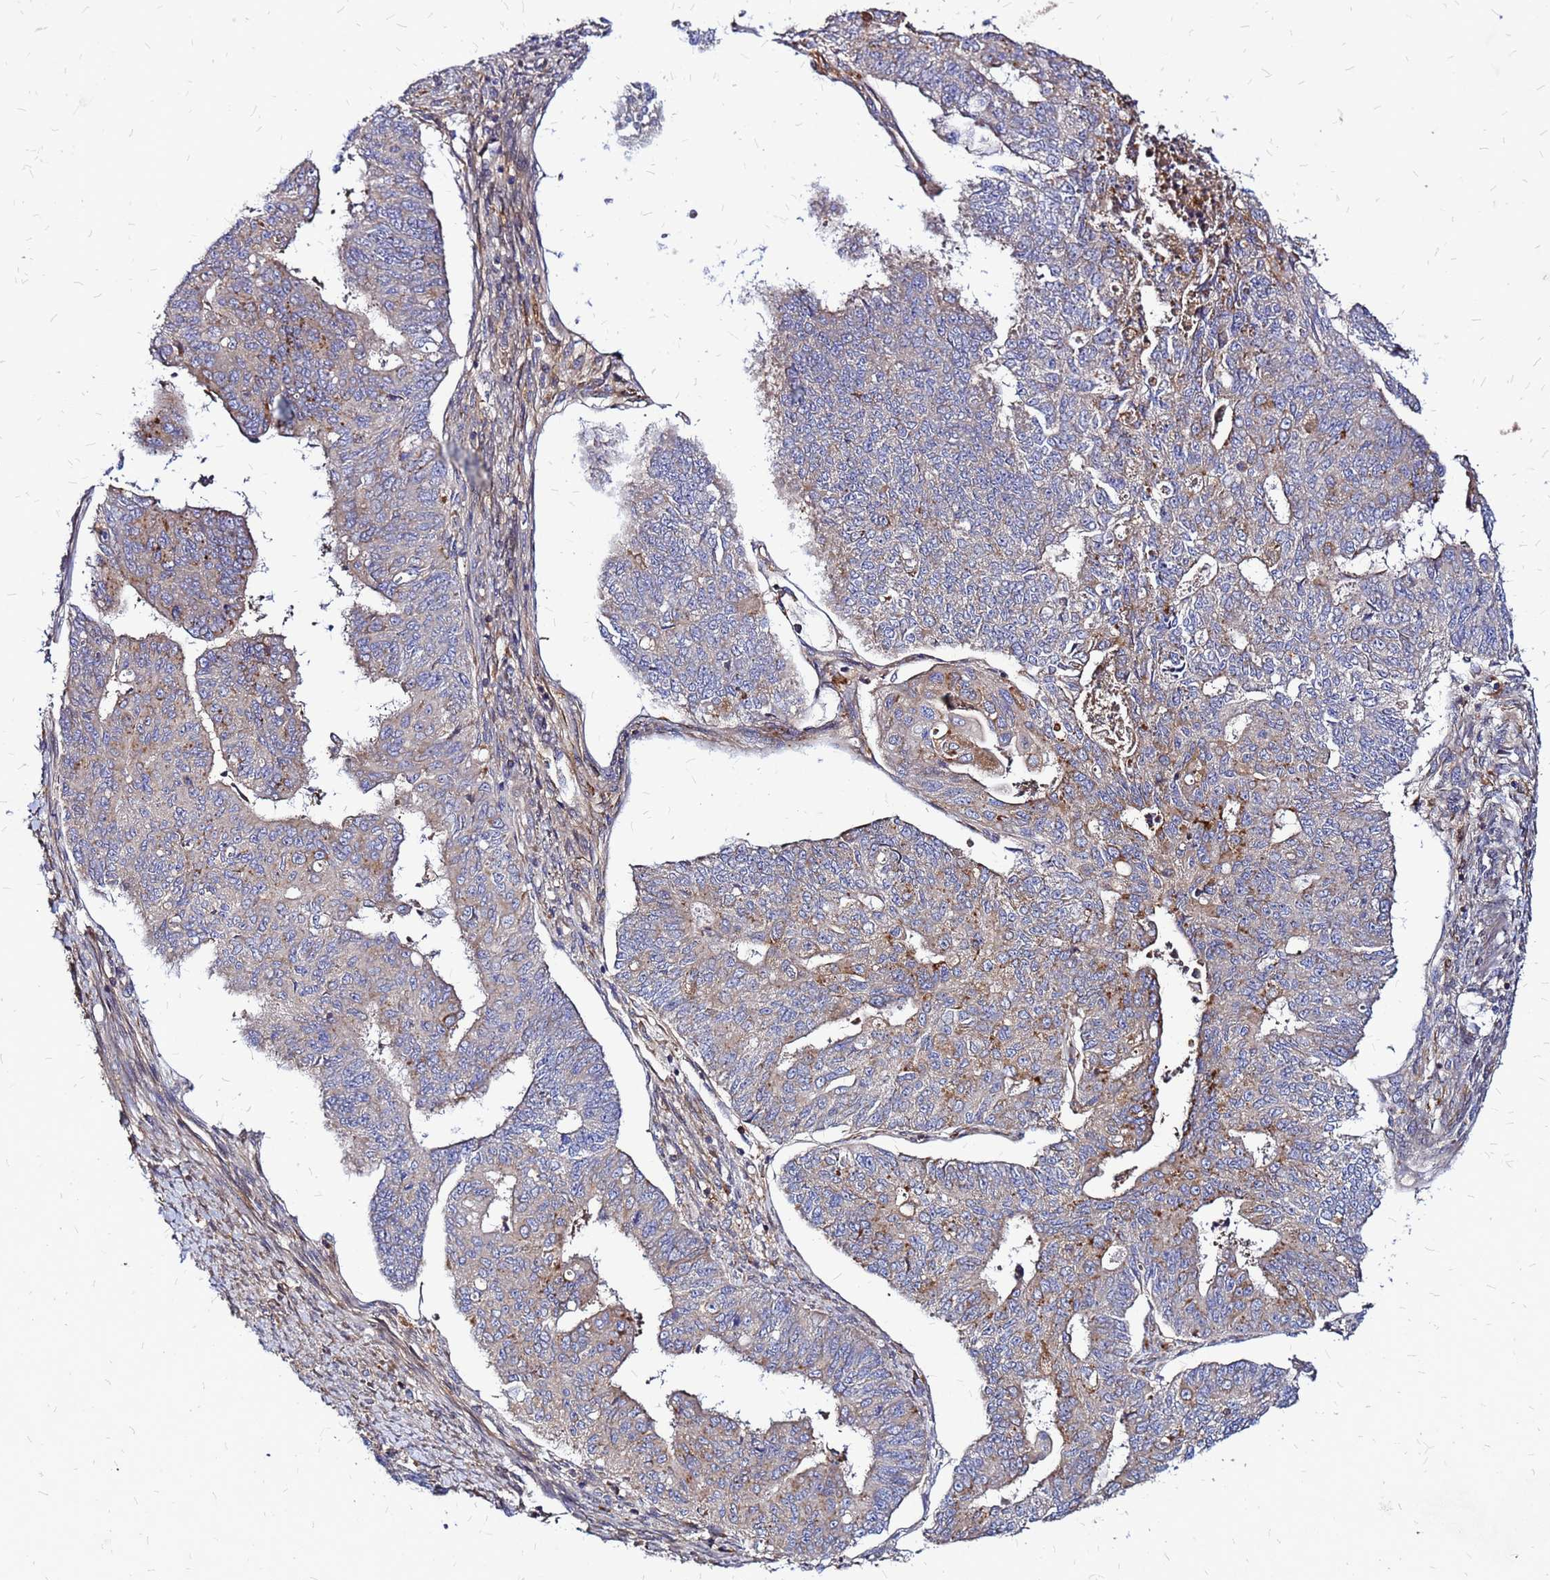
{"staining": {"intensity": "weak", "quantity": "<25%", "location": "cytoplasmic/membranous"}, "tissue": "endometrial cancer", "cell_type": "Tumor cells", "image_type": "cancer", "snomed": [{"axis": "morphology", "description": "Adenocarcinoma, NOS"}, {"axis": "topography", "description": "Endometrium"}], "caption": "IHC of human adenocarcinoma (endometrial) shows no staining in tumor cells. (DAB (3,3'-diaminobenzidine) IHC with hematoxylin counter stain).", "gene": "CYBC1", "patient": {"sex": "female", "age": 32}}